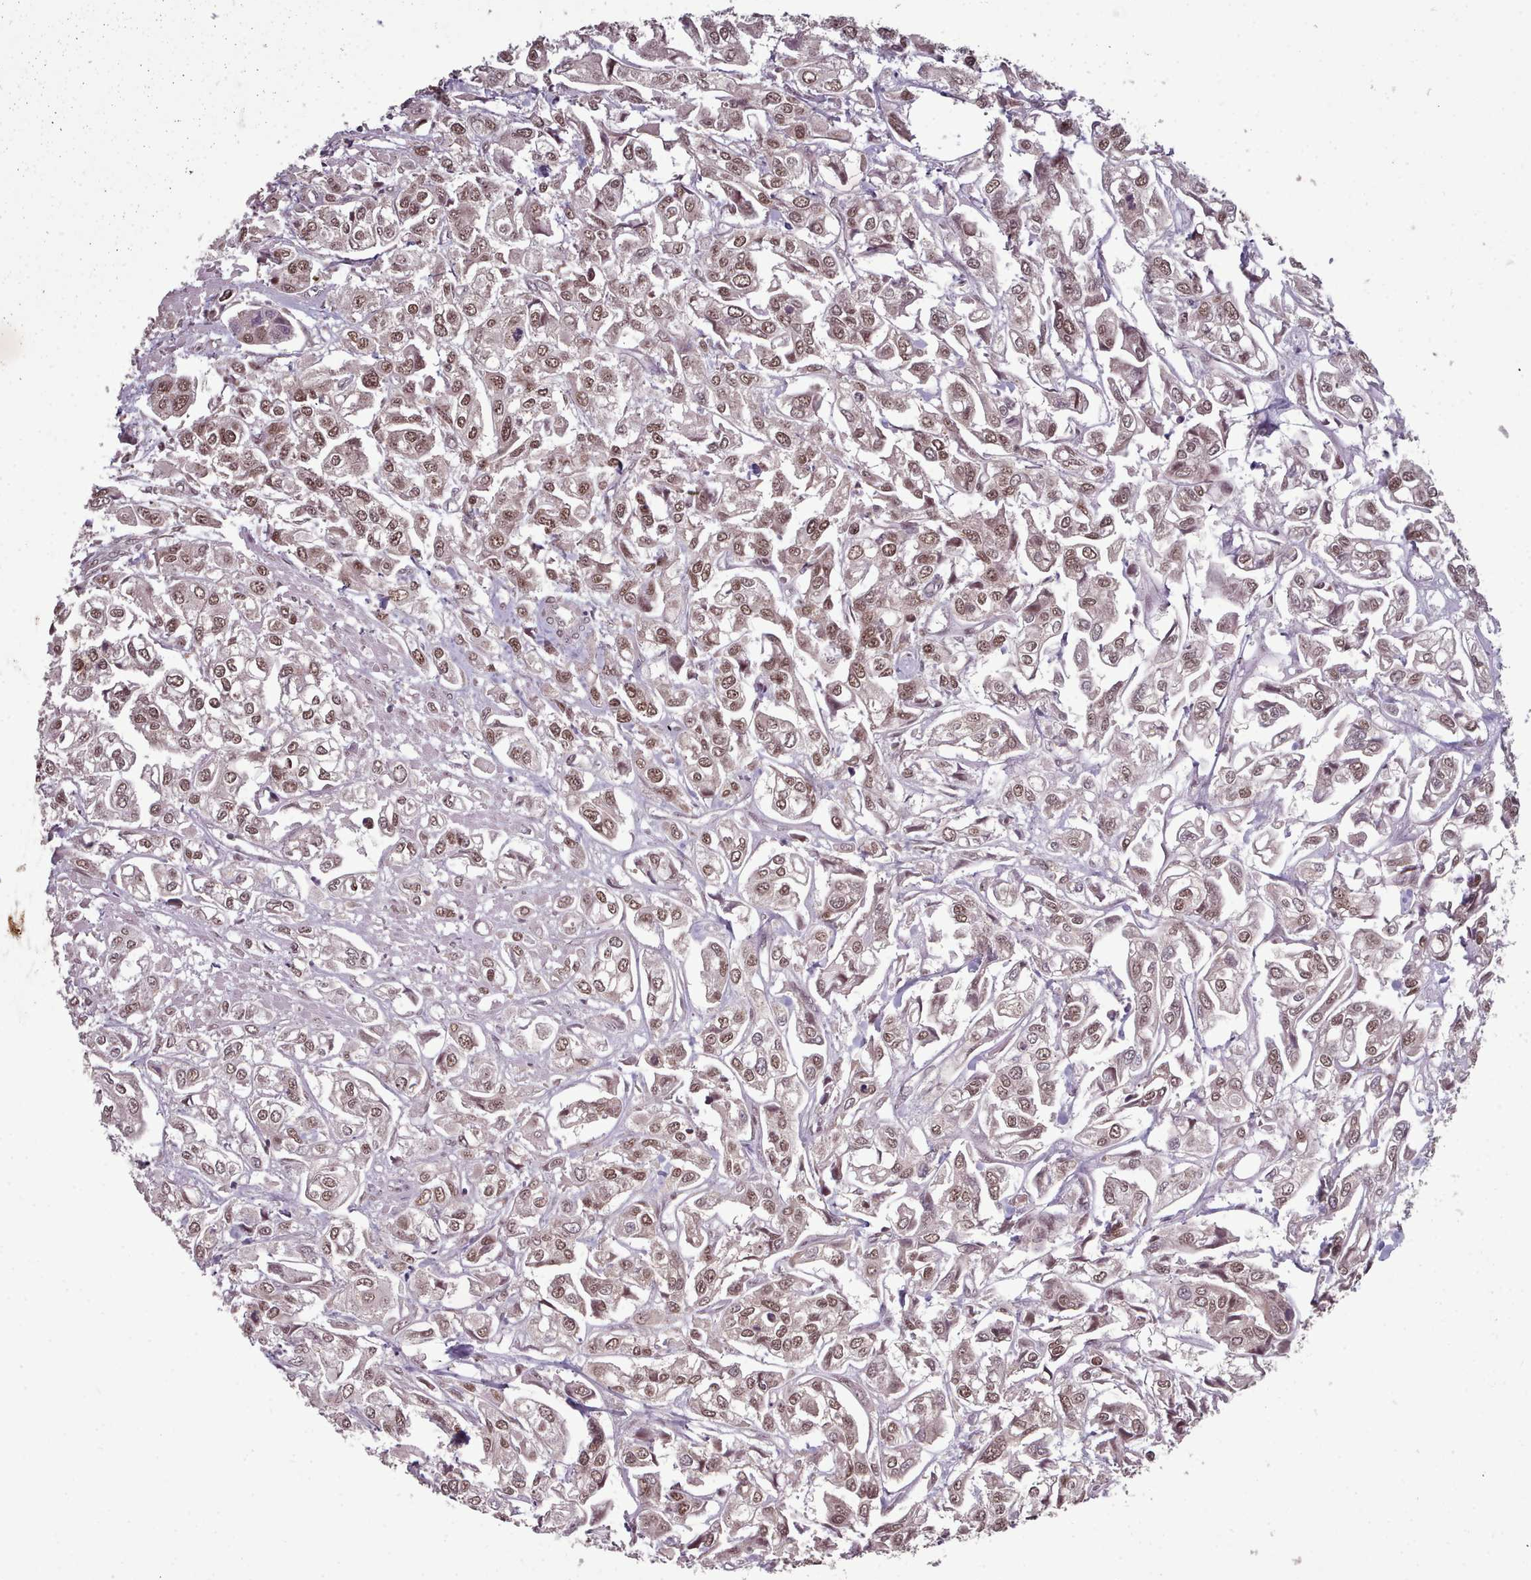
{"staining": {"intensity": "weak", "quantity": ">75%", "location": "nuclear"}, "tissue": "urothelial cancer", "cell_type": "Tumor cells", "image_type": "cancer", "snomed": [{"axis": "morphology", "description": "Urothelial carcinoma, High grade"}, {"axis": "topography", "description": "Urinary bladder"}], "caption": "Immunohistochemical staining of urothelial cancer exhibits low levels of weak nuclear protein expression in about >75% of tumor cells.", "gene": "DHX8", "patient": {"sex": "male", "age": 67}}